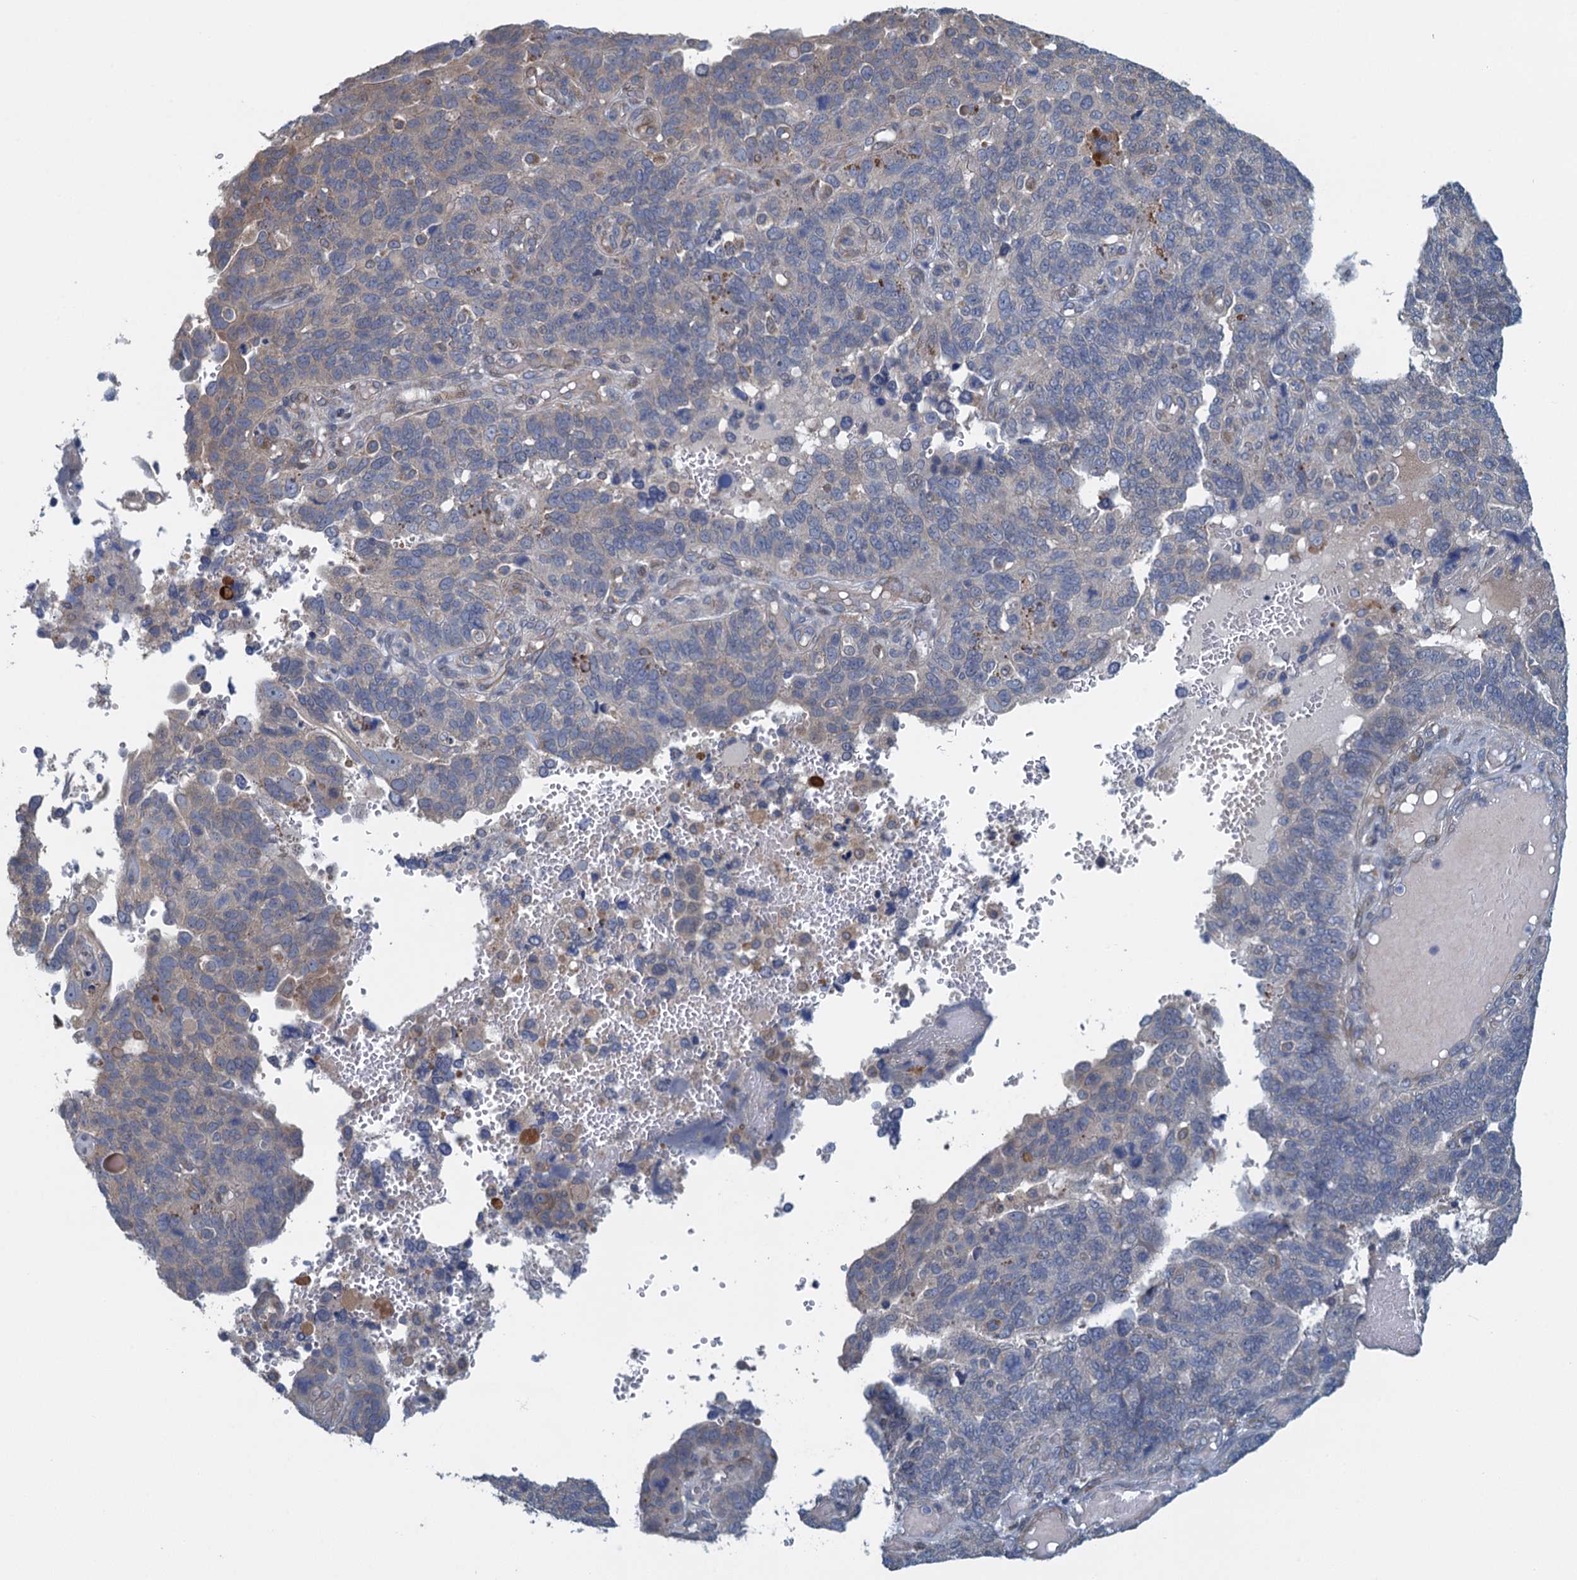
{"staining": {"intensity": "weak", "quantity": "<25%", "location": "cytoplasmic/membranous"}, "tissue": "endometrial cancer", "cell_type": "Tumor cells", "image_type": "cancer", "snomed": [{"axis": "morphology", "description": "Adenocarcinoma, NOS"}, {"axis": "topography", "description": "Endometrium"}], "caption": "DAB (3,3'-diaminobenzidine) immunohistochemical staining of endometrial cancer (adenocarcinoma) shows no significant expression in tumor cells. (Stains: DAB (3,3'-diaminobenzidine) immunohistochemistry with hematoxylin counter stain, Microscopy: brightfield microscopy at high magnification).", "gene": "ALG2", "patient": {"sex": "female", "age": 66}}